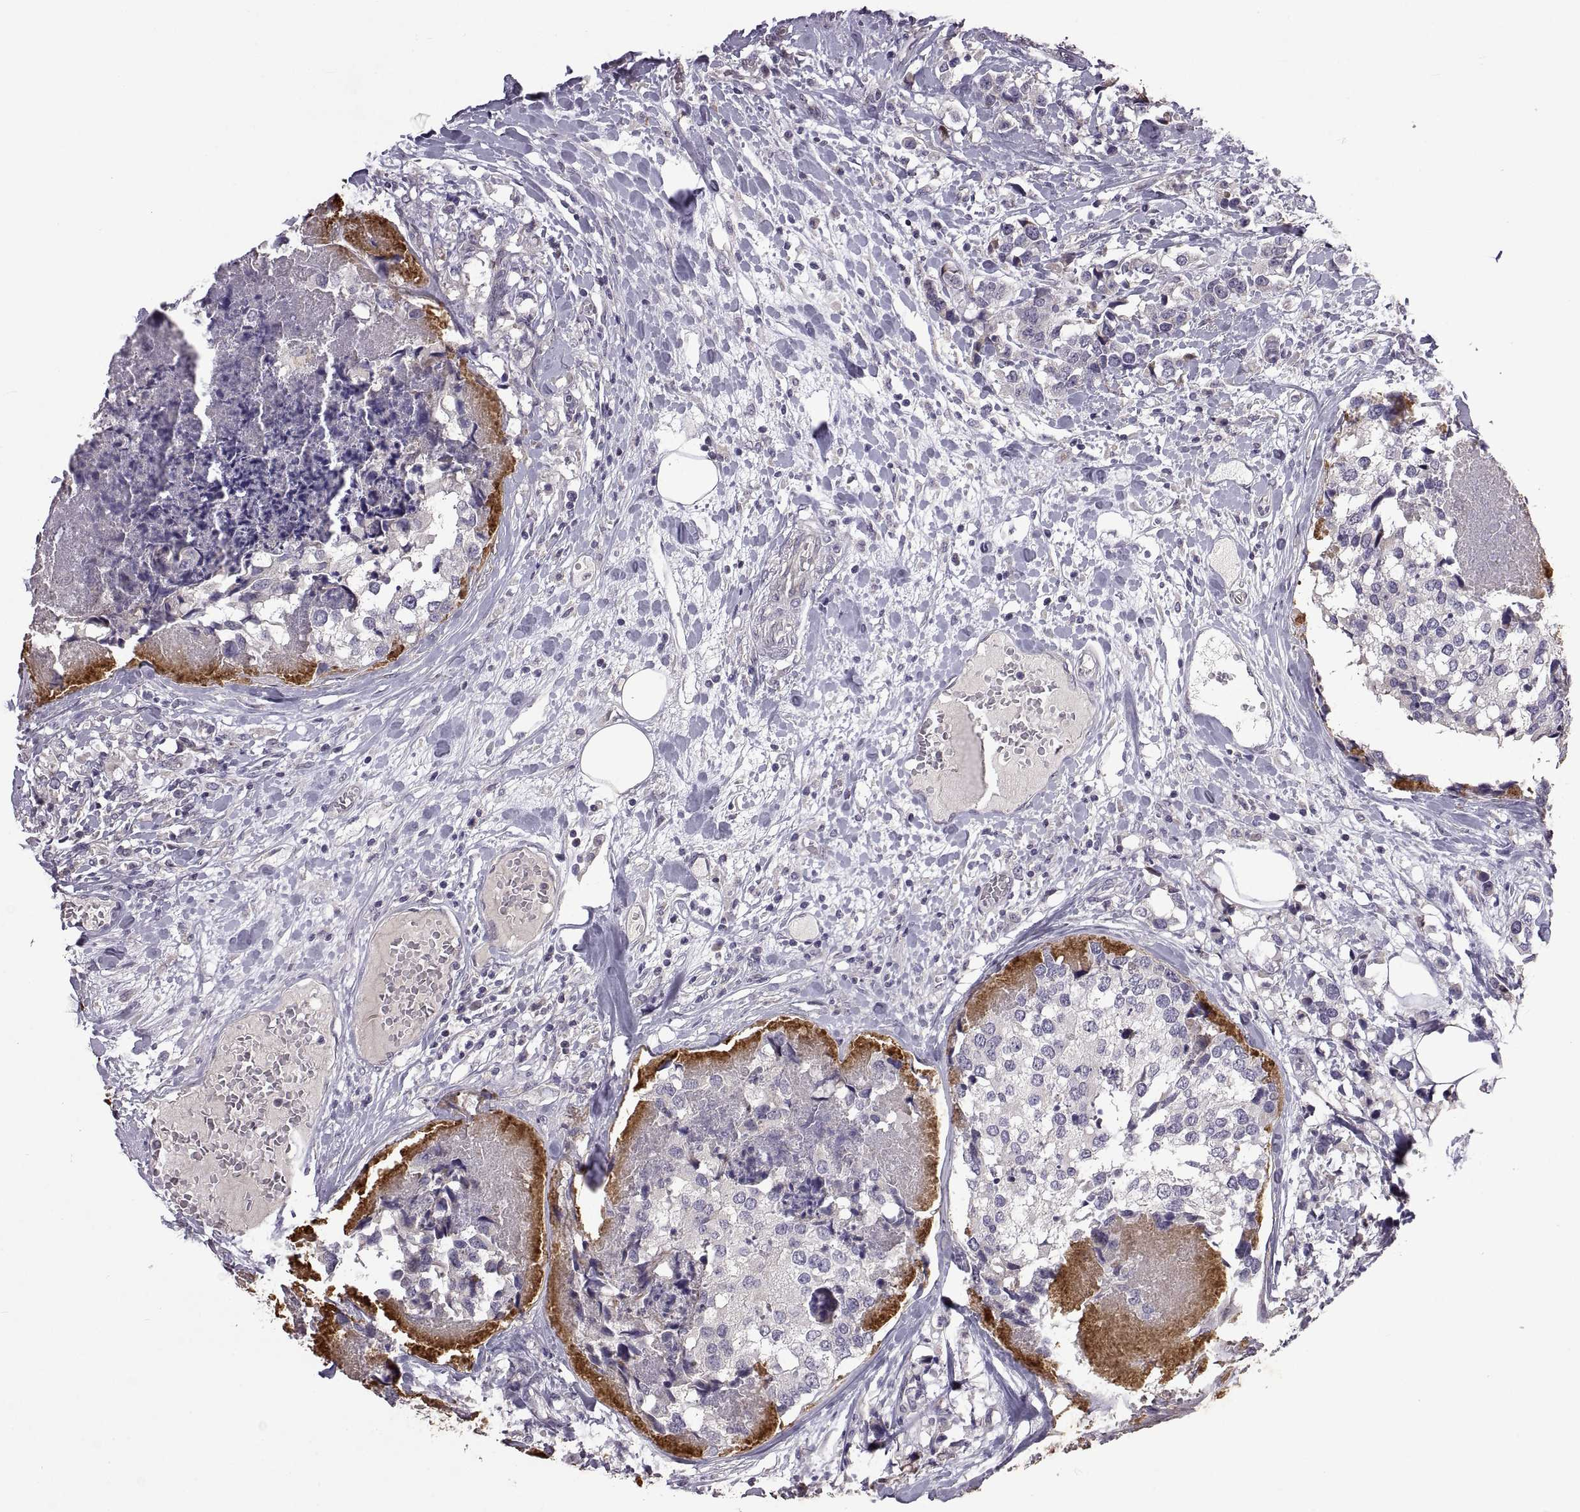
{"staining": {"intensity": "negative", "quantity": "none", "location": "none"}, "tissue": "breast cancer", "cell_type": "Tumor cells", "image_type": "cancer", "snomed": [{"axis": "morphology", "description": "Lobular carcinoma"}, {"axis": "topography", "description": "Breast"}], "caption": "The IHC photomicrograph has no significant expression in tumor cells of breast cancer tissue. Brightfield microscopy of IHC stained with DAB (brown) and hematoxylin (blue), captured at high magnification.", "gene": "DEFB136", "patient": {"sex": "female", "age": 59}}